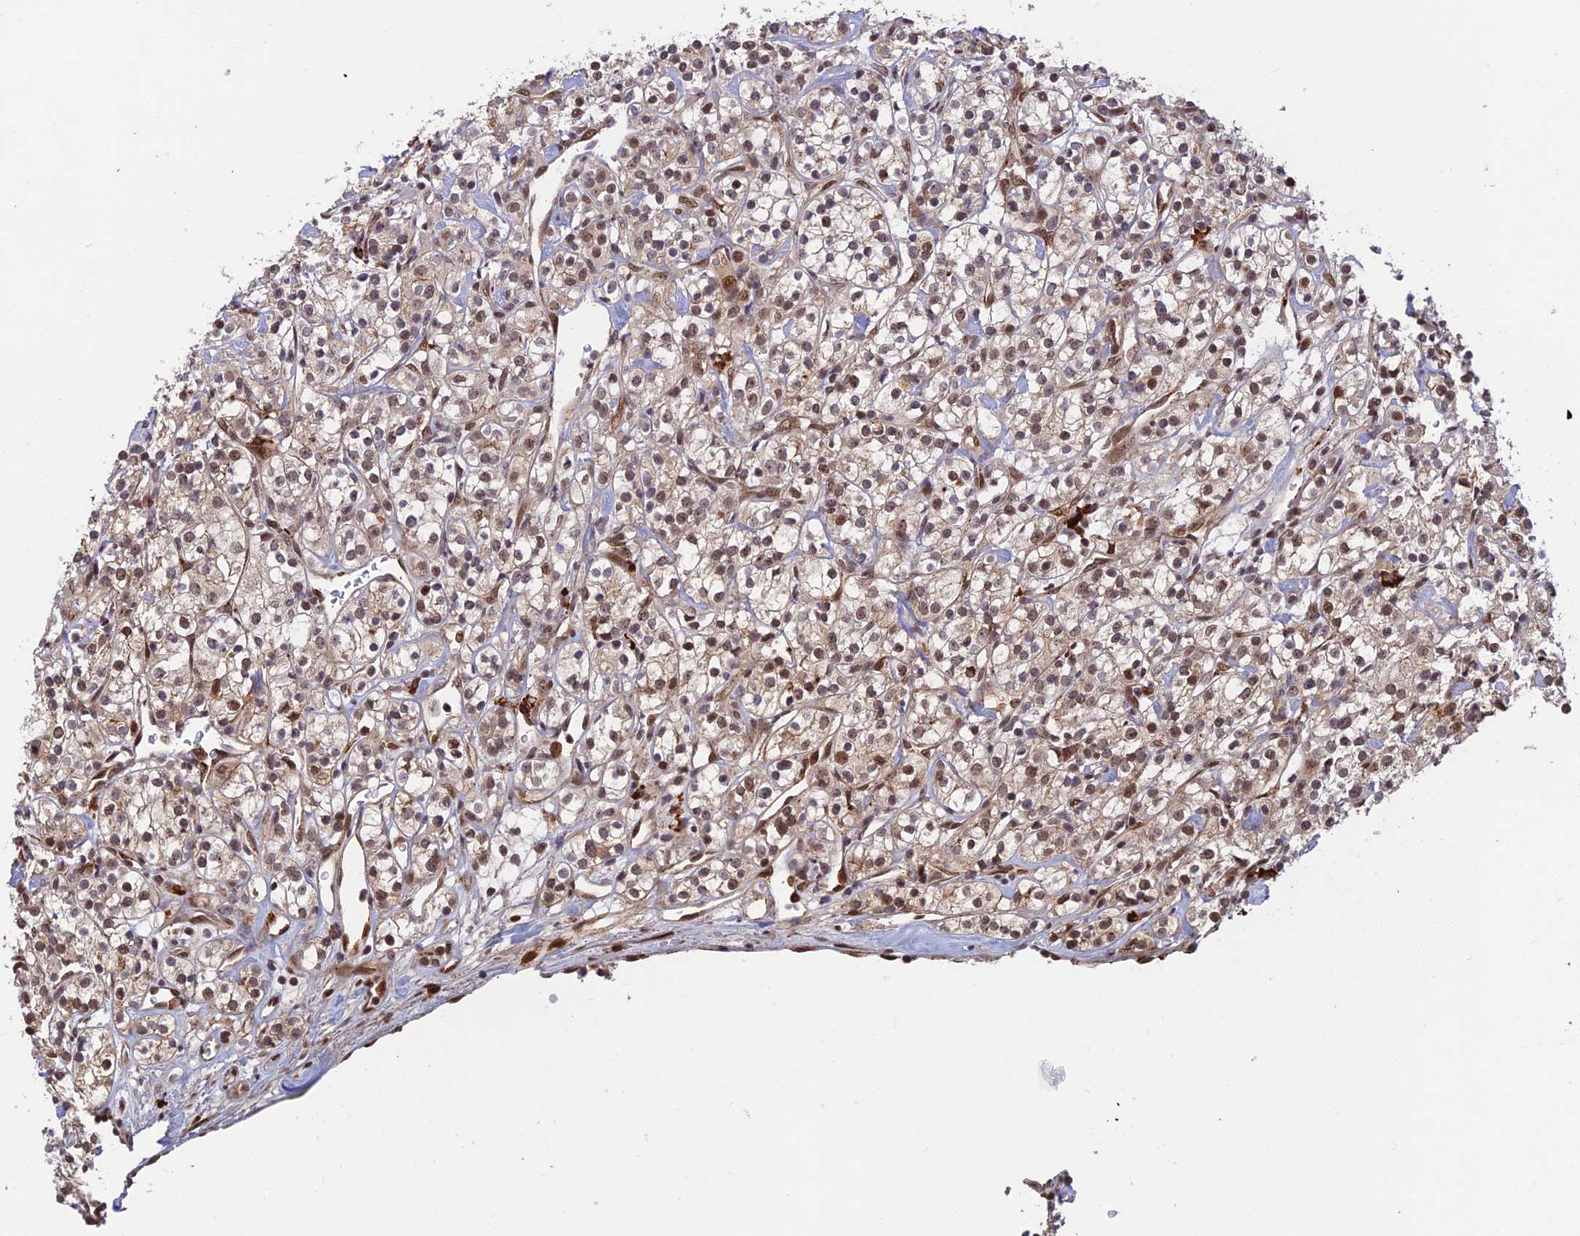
{"staining": {"intensity": "moderate", "quantity": ">75%", "location": "cytoplasmic/membranous,nuclear"}, "tissue": "renal cancer", "cell_type": "Tumor cells", "image_type": "cancer", "snomed": [{"axis": "morphology", "description": "Adenocarcinoma, NOS"}, {"axis": "topography", "description": "Kidney"}], "caption": "Moderate cytoplasmic/membranous and nuclear positivity for a protein is appreciated in about >75% of tumor cells of adenocarcinoma (renal) using immunohistochemistry (IHC).", "gene": "ZNF565", "patient": {"sex": "male", "age": 77}}